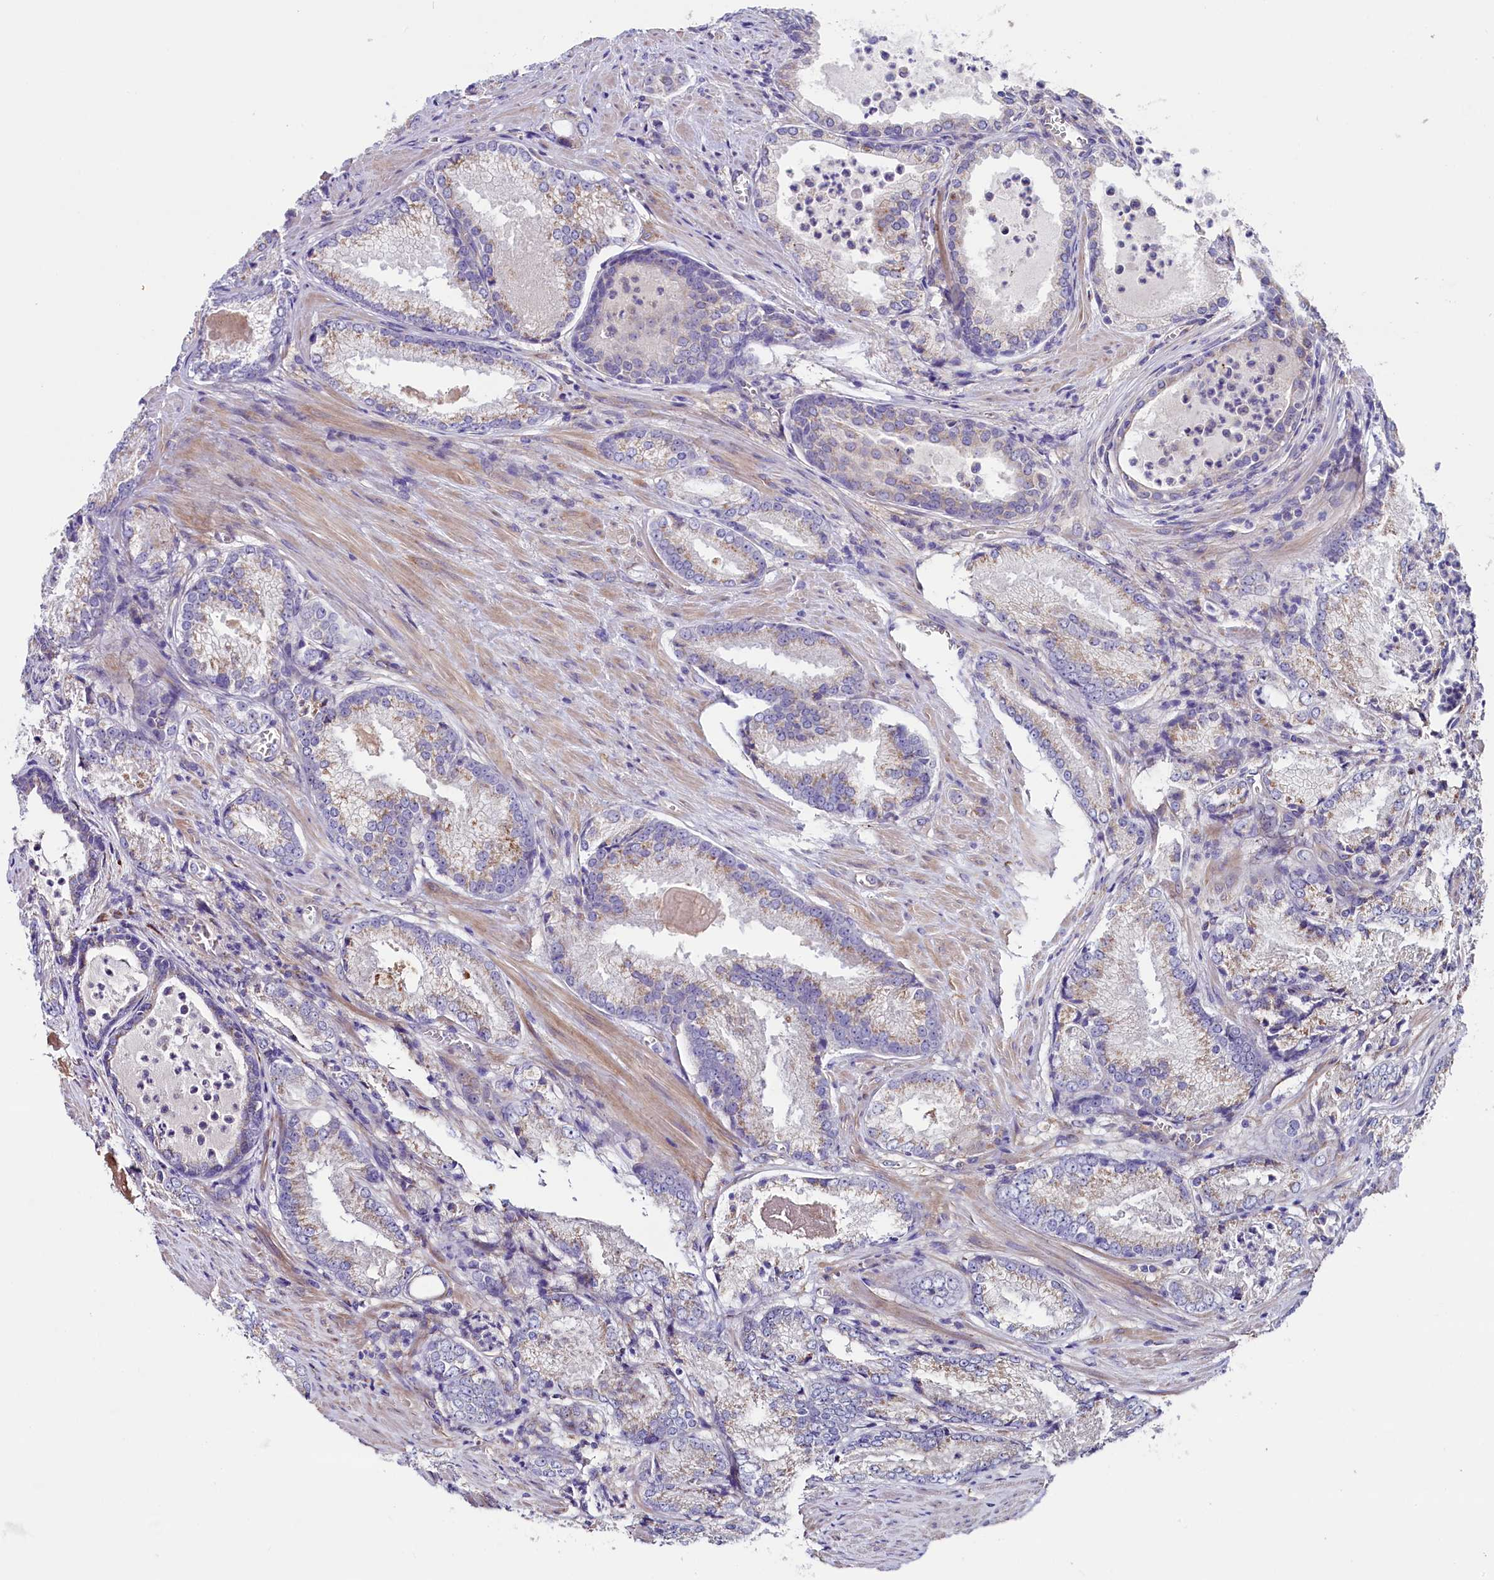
{"staining": {"intensity": "negative", "quantity": "none", "location": "none"}, "tissue": "prostate cancer", "cell_type": "Tumor cells", "image_type": "cancer", "snomed": [{"axis": "morphology", "description": "Adenocarcinoma, Low grade"}, {"axis": "topography", "description": "Prostate"}], "caption": "This photomicrograph is of prostate cancer stained with IHC to label a protein in brown with the nuclei are counter-stained blue. There is no expression in tumor cells.", "gene": "GPR108", "patient": {"sex": "male", "age": 54}}